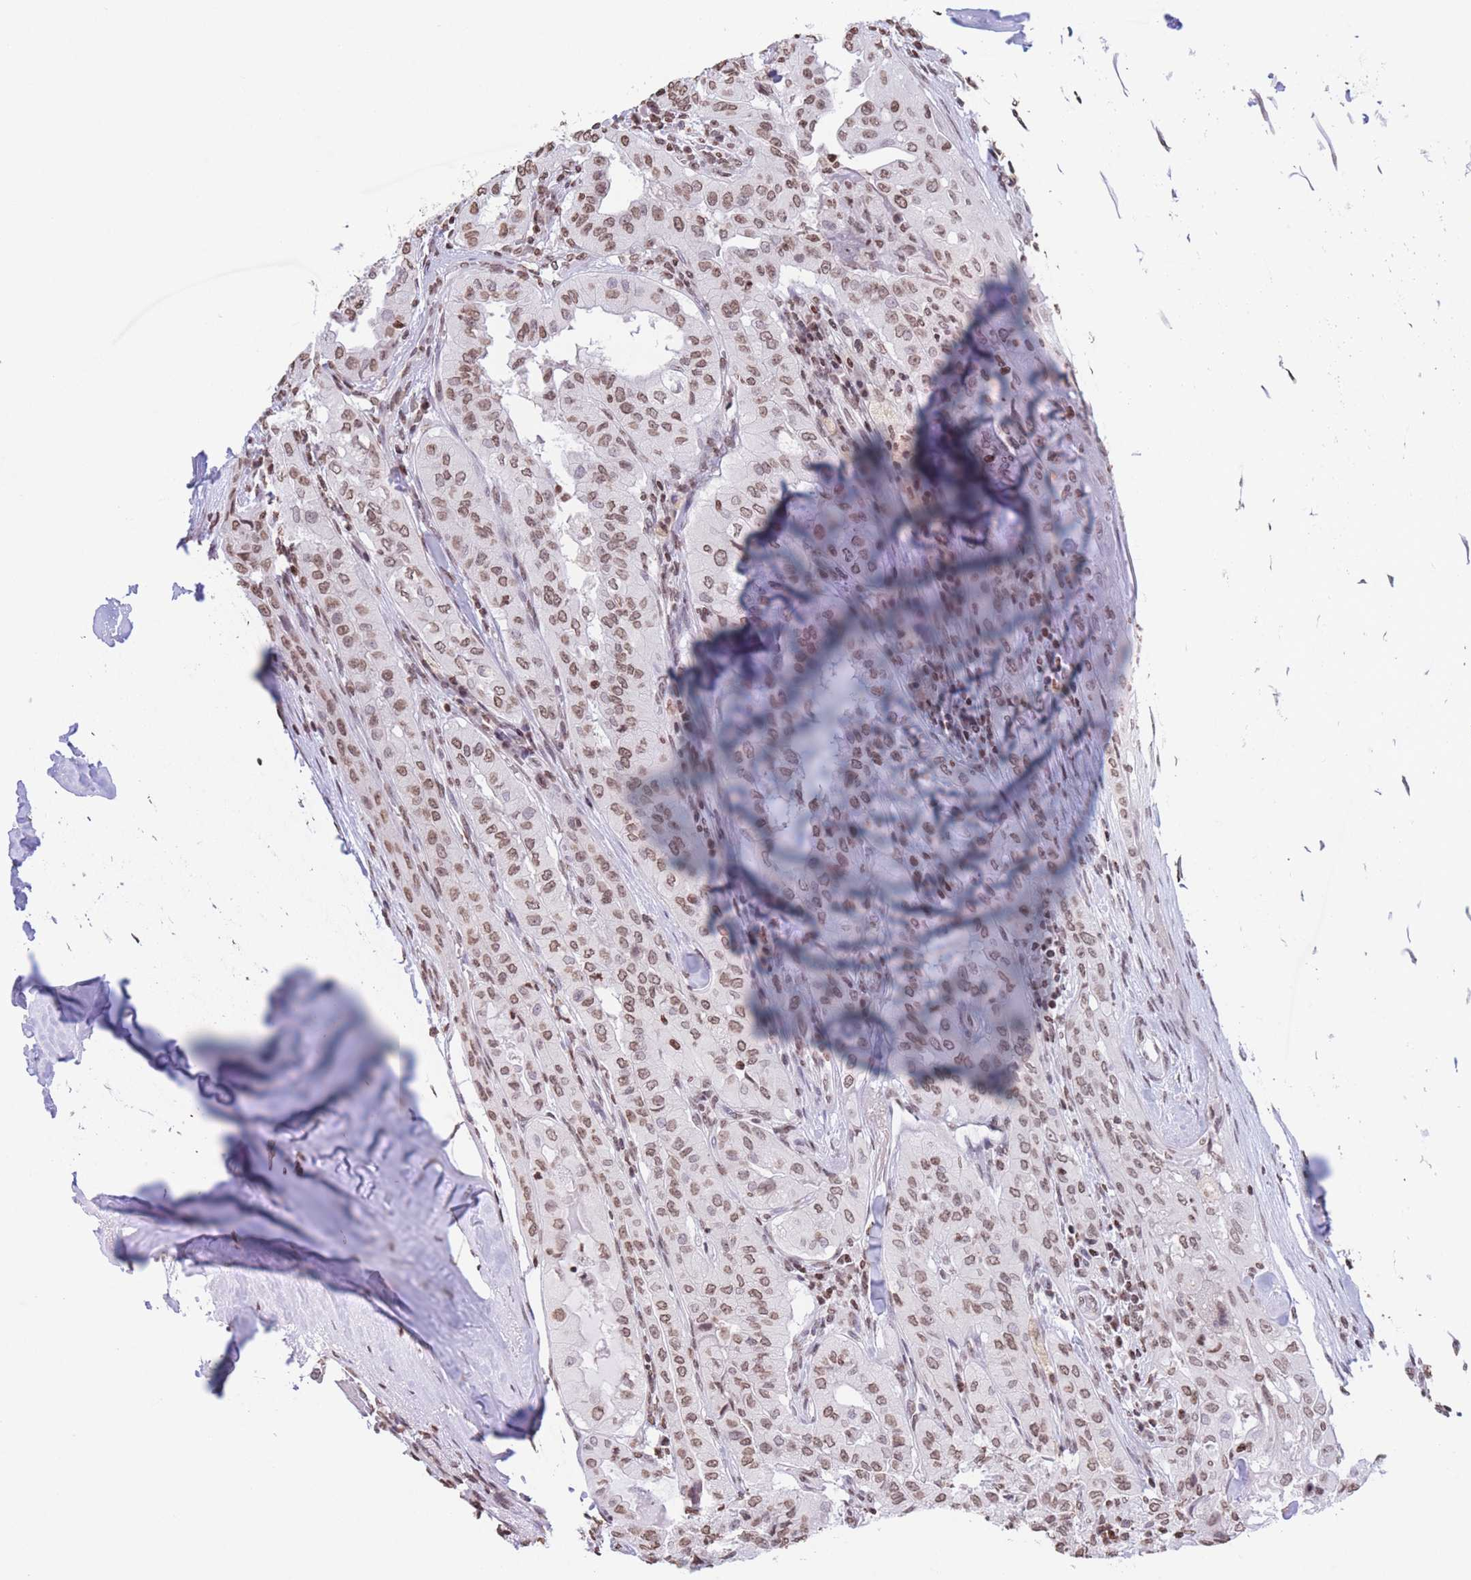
{"staining": {"intensity": "moderate", "quantity": ">75%", "location": "nuclear"}, "tissue": "thyroid cancer", "cell_type": "Tumor cells", "image_type": "cancer", "snomed": [{"axis": "morphology", "description": "Papillary adenocarcinoma, NOS"}, {"axis": "topography", "description": "Thyroid gland"}], "caption": "A micrograph showing moderate nuclear positivity in approximately >75% of tumor cells in thyroid cancer (papillary adenocarcinoma), as visualized by brown immunohistochemical staining.", "gene": "H2BC11", "patient": {"sex": "female", "age": 59}}